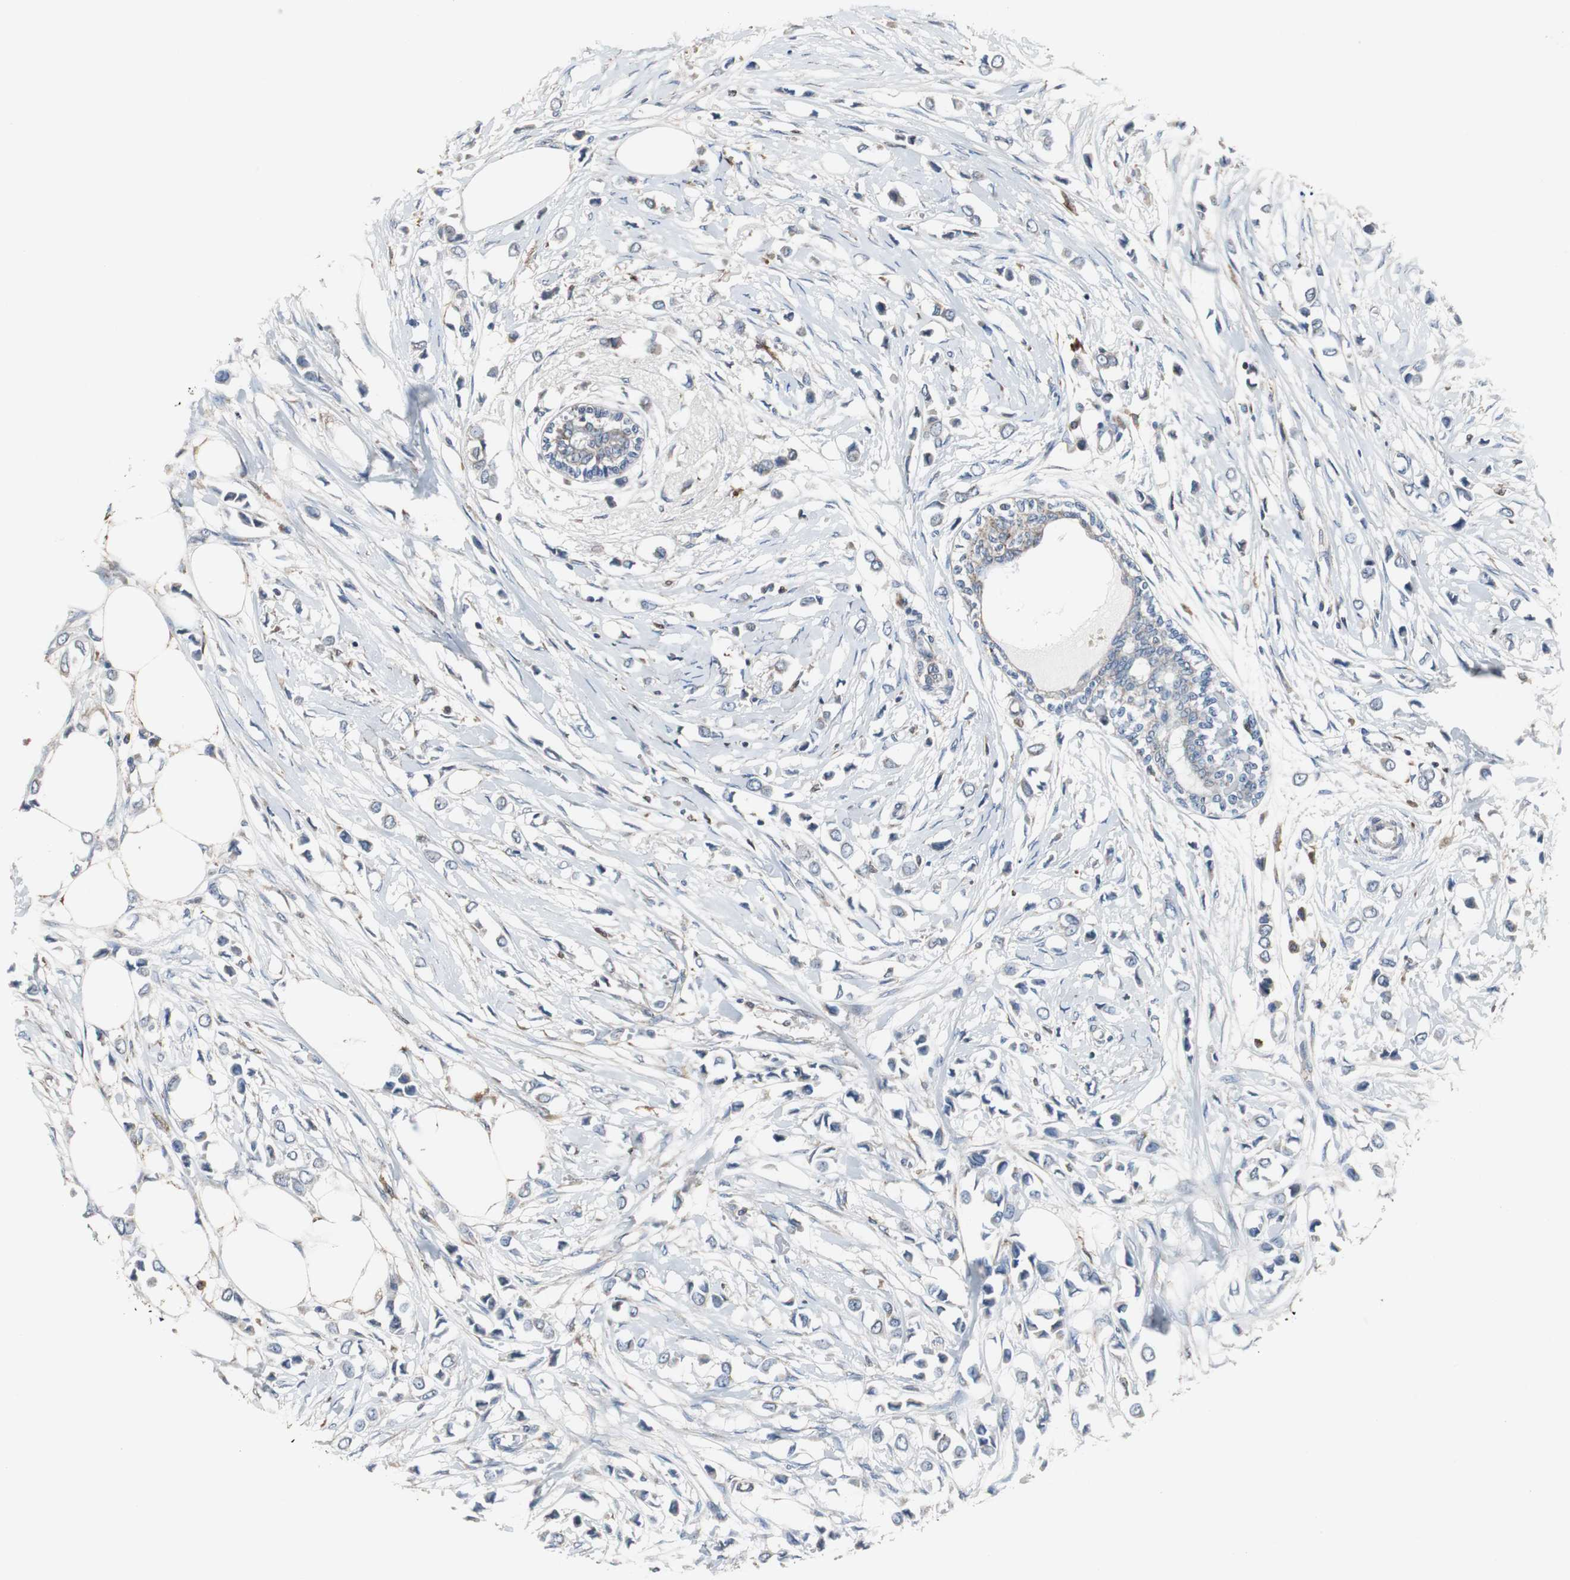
{"staining": {"intensity": "negative", "quantity": "none", "location": "none"}, "tissue": "breast cancer", "cell_type": "Tumor cells", "image_type": "cancer", "snomed": [{"axis": "morphology", "description": "Lobular carcinoma"}, {"axis": "topography", "description": "Breast"}], "caption": "DAB immunohistochemical staining of lobular carcinoma (breast) shows no significant expression in tumor cells.", "gene": "NCF2", "patient": {"sex": "female", "age": 51}}